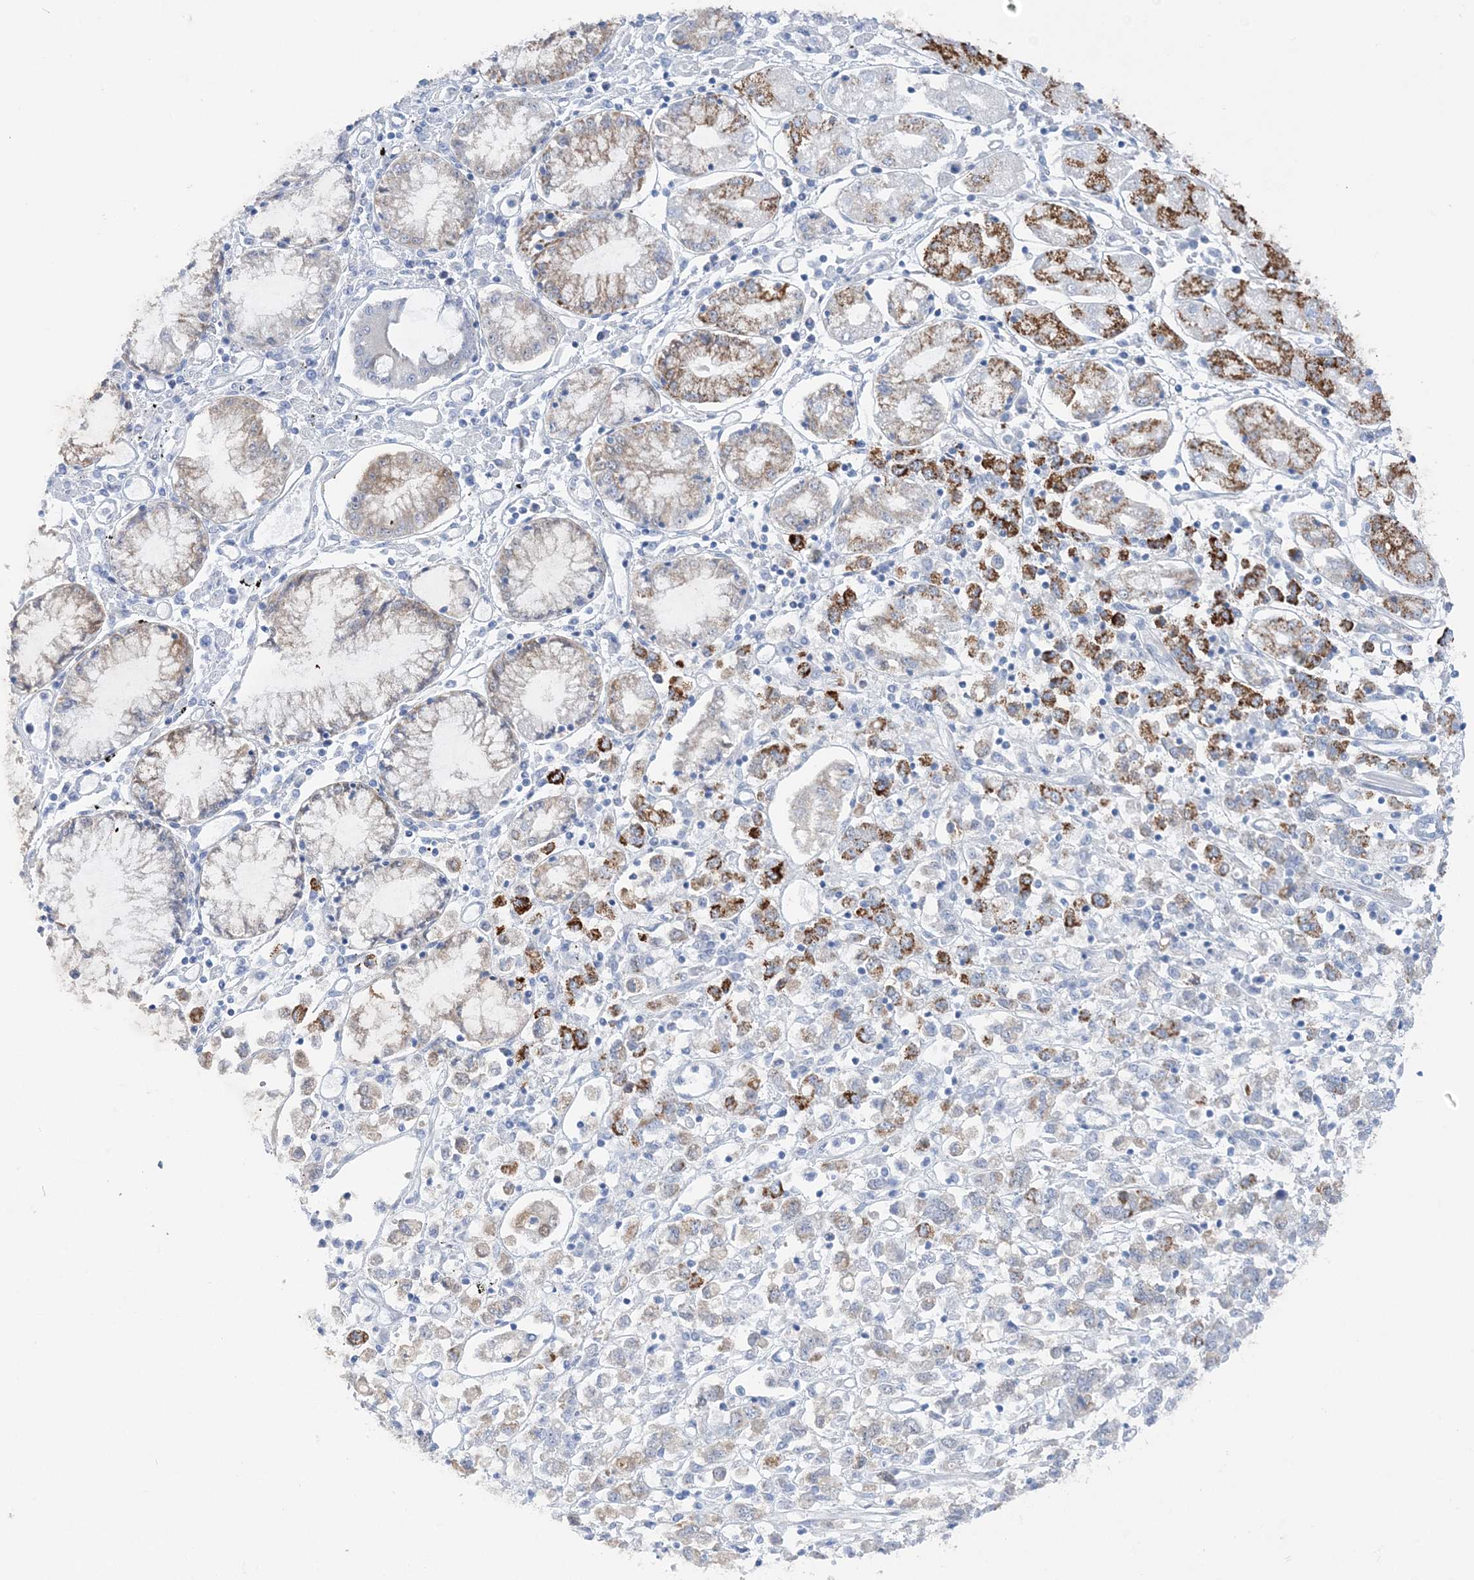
{"staining": {"intensity": "strong", "quantity": "<25%", "location": "cytoplasmic/membranous"}, "tissue": "stomach cancer", "cell_type": "Tumor cells", "image_type": "cancer", "snomed": [{"axis": "morphology", "description": "Adenocarcinoma, NOS"}, {"axis": "topography", "description": "Stomach"}], "caption": "Brown immunohistochemical staining in human adenocarcinoma (stomach) shows strong cytoplasmic/membranous expression in about <25% of tumor cells. (brown staining indicates protein expression, while blue staining denotes nuclei).", "gene": "HMGCS1", "patient": {"sex": "female", "age": 76}}